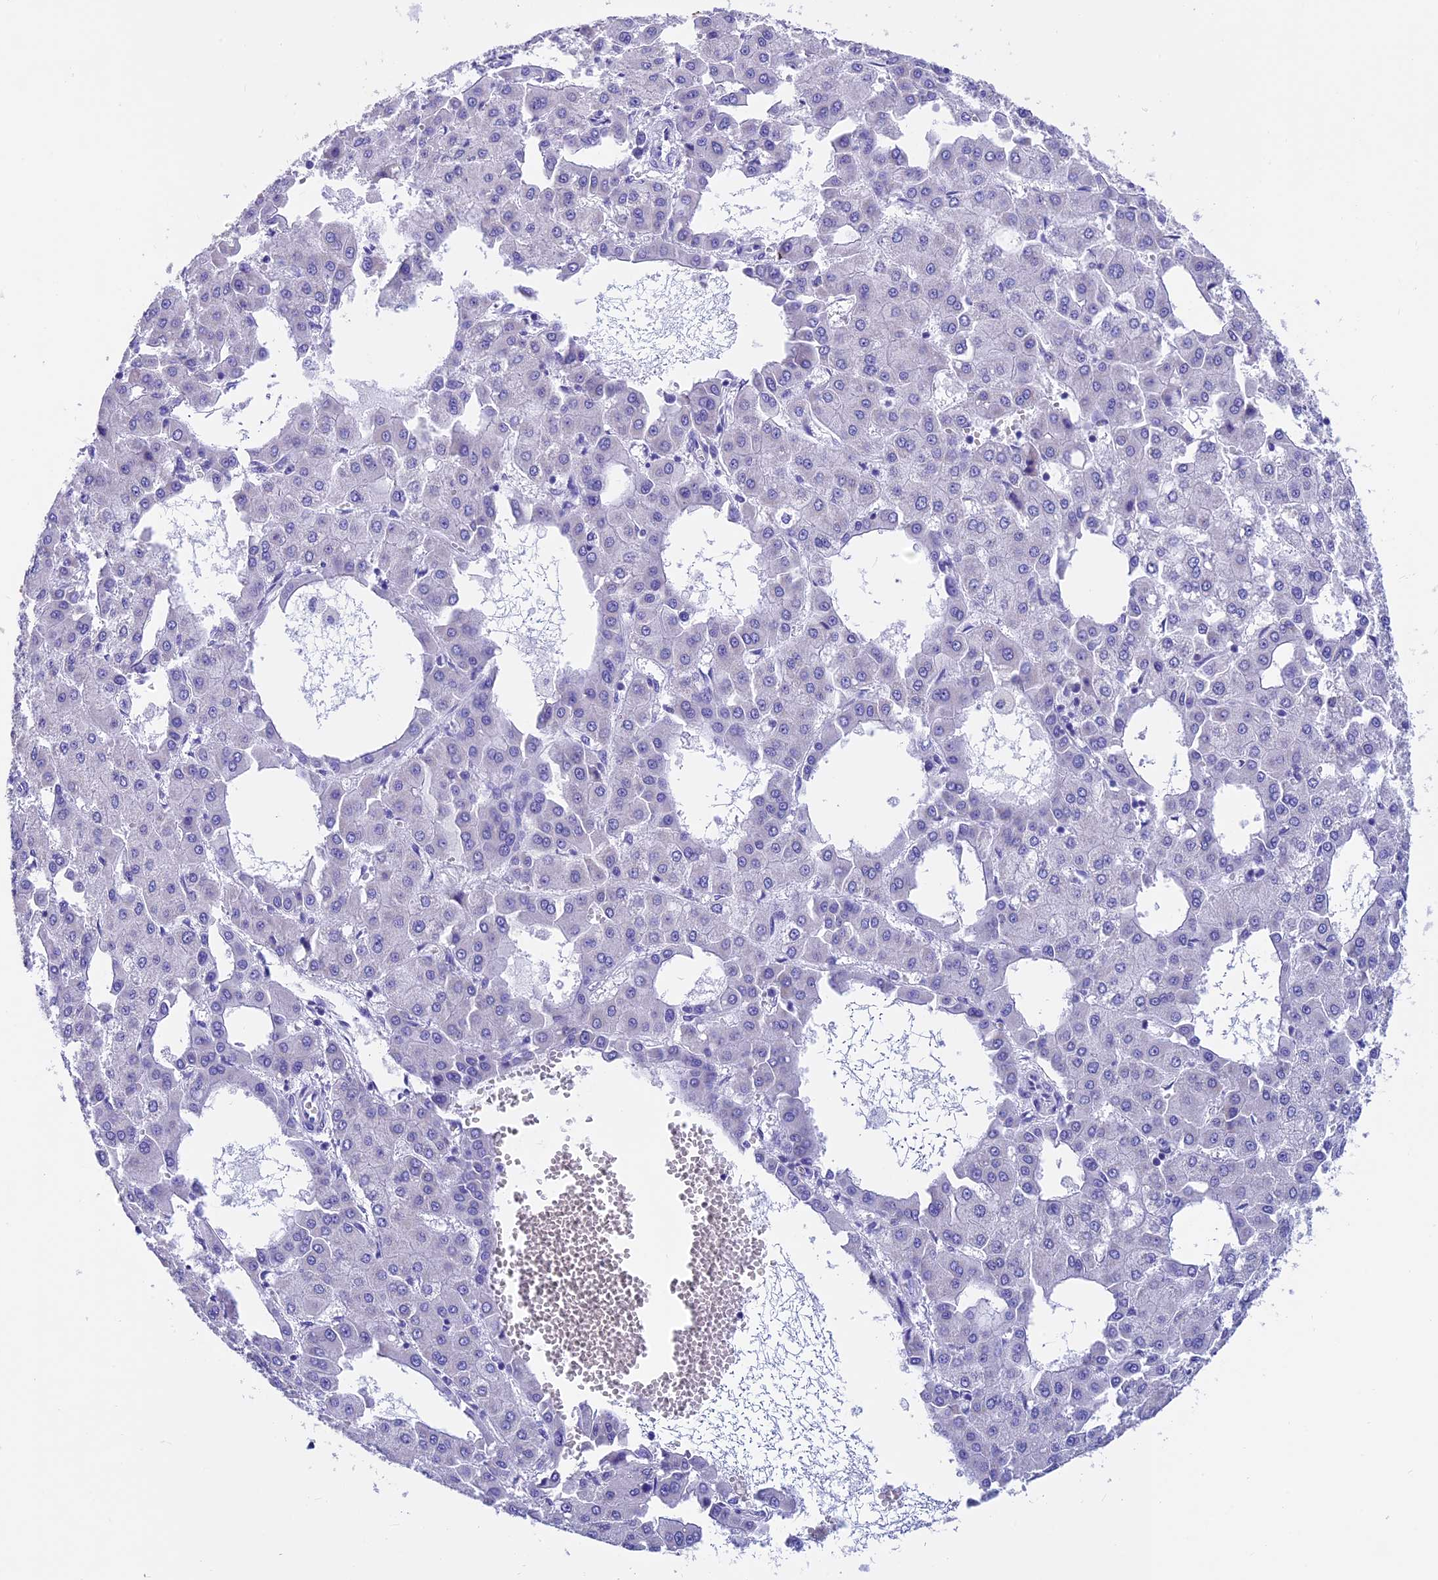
{"staining": {"intensity": "negative", "quantity": "none", "location": "none"}, "tissue": "liver cancer", "cell_type": "Tumor cells", "image_type": "cancer", "snomed": [{"axis": "morphology", "description": "Carcinoma, Hepatocellular, NOS"}, {"axis": "topography", "description": "Liver"}], "caption": "Immunohistochemistry (IHC) histopathology image of liver hepatocellular carcinoma stained for a protein (brown), which exhibits no expression in tumor cells.", "gene": "SLC8B1", "patient": {"sex": "male", "age": 47}}